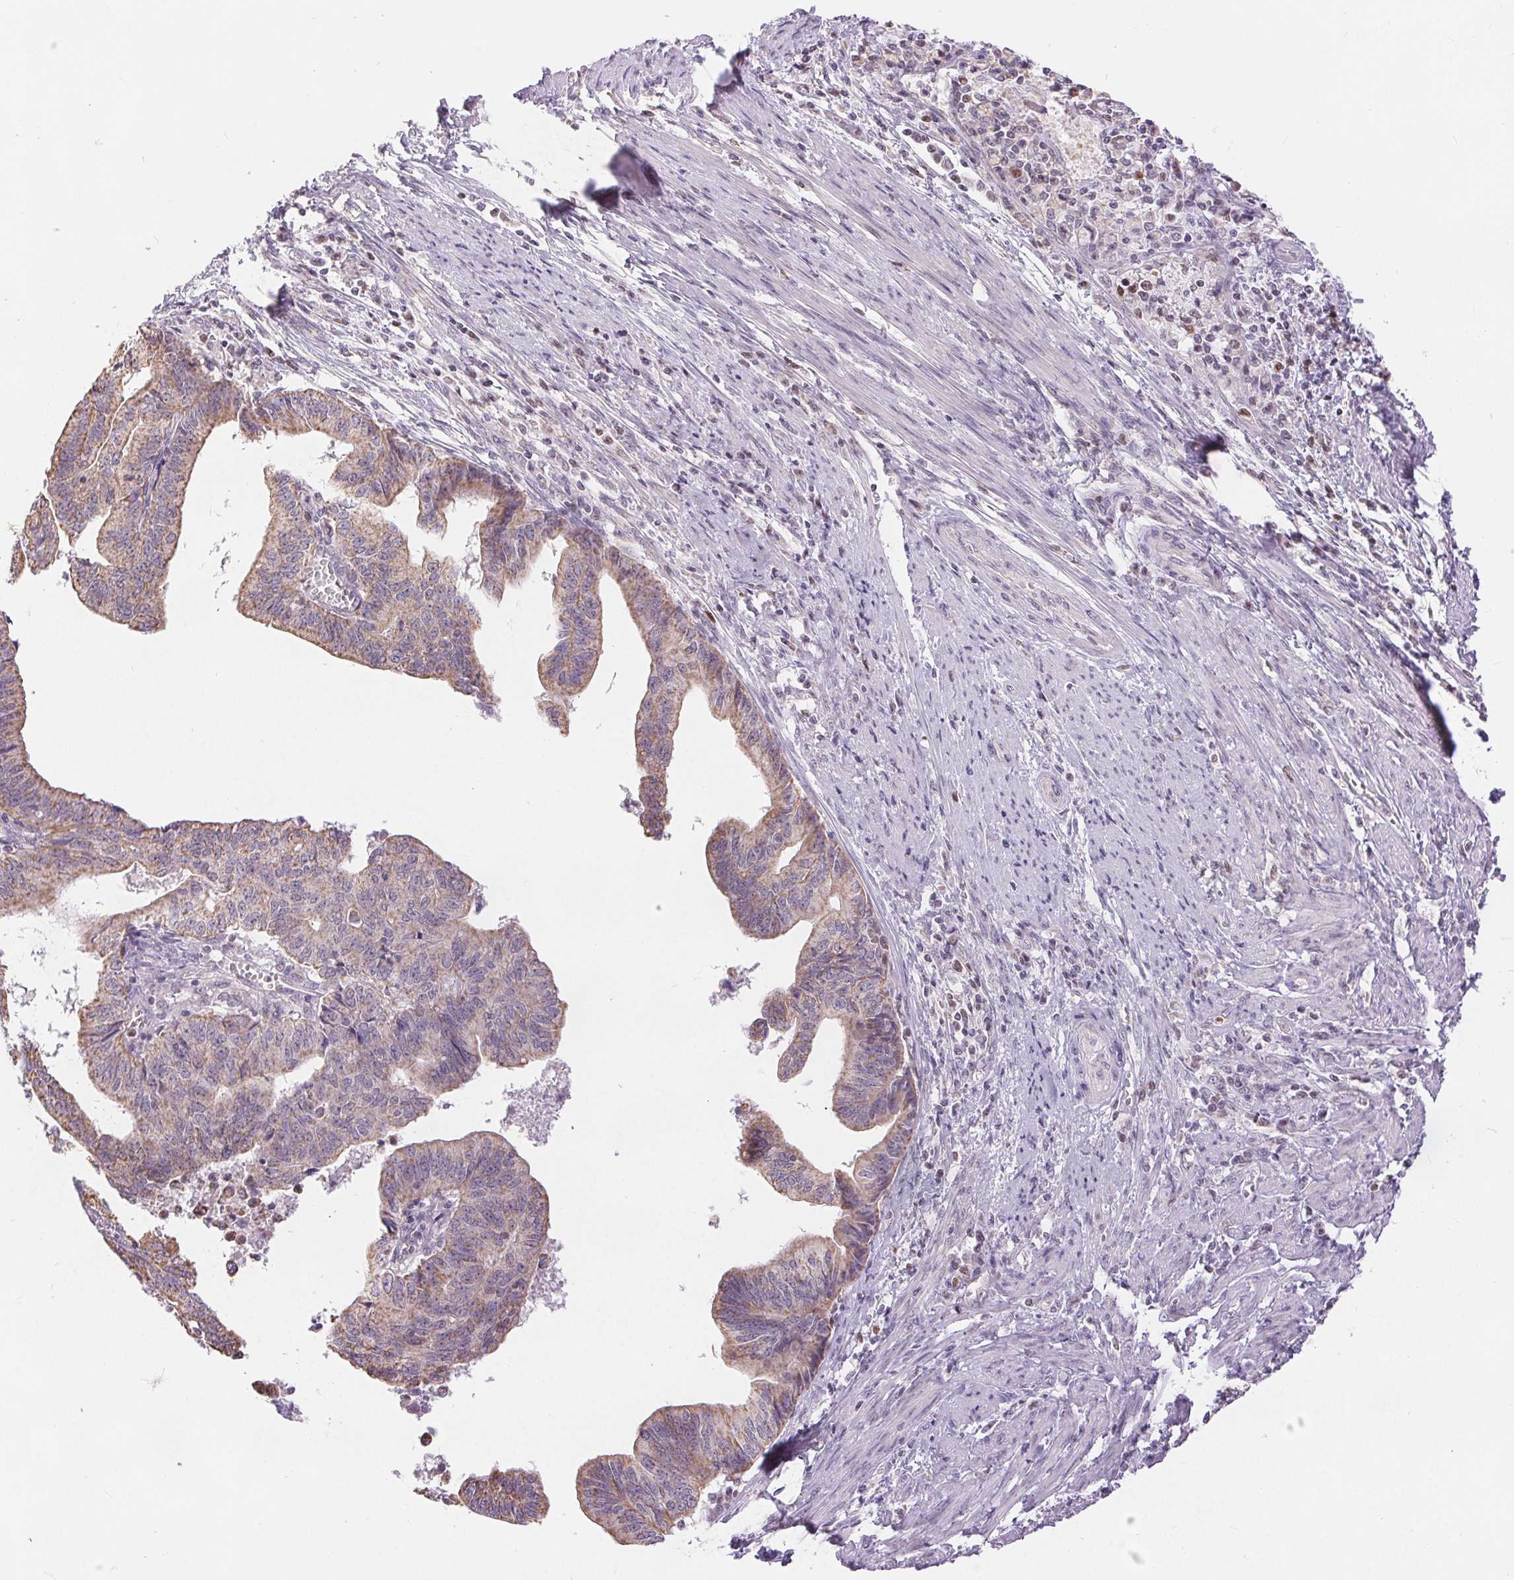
{"staining": {"intensity": "moderate", "quantity": "25%-75%", "location": "cytoplasmic/membranous"}, "tissue": "endometrial cancer", "cell_type": "Tumor cells", "image_type": "cancer", "snomed": [{"axis": "morphology", "description": "Adenocarcinoma, NOS"}, {"axis": "topography", "description": "Endometrium"}], "caption": "Endometrial cancer (adenocarcinoma) tissue exhibits moderate cytoplasmic/membranous staining in approximately 25%-75% of tumor cells, visualized by immunohistochemistry.", "gene": "POU2F2", "patient": {"sex": "female", "age": 65}}